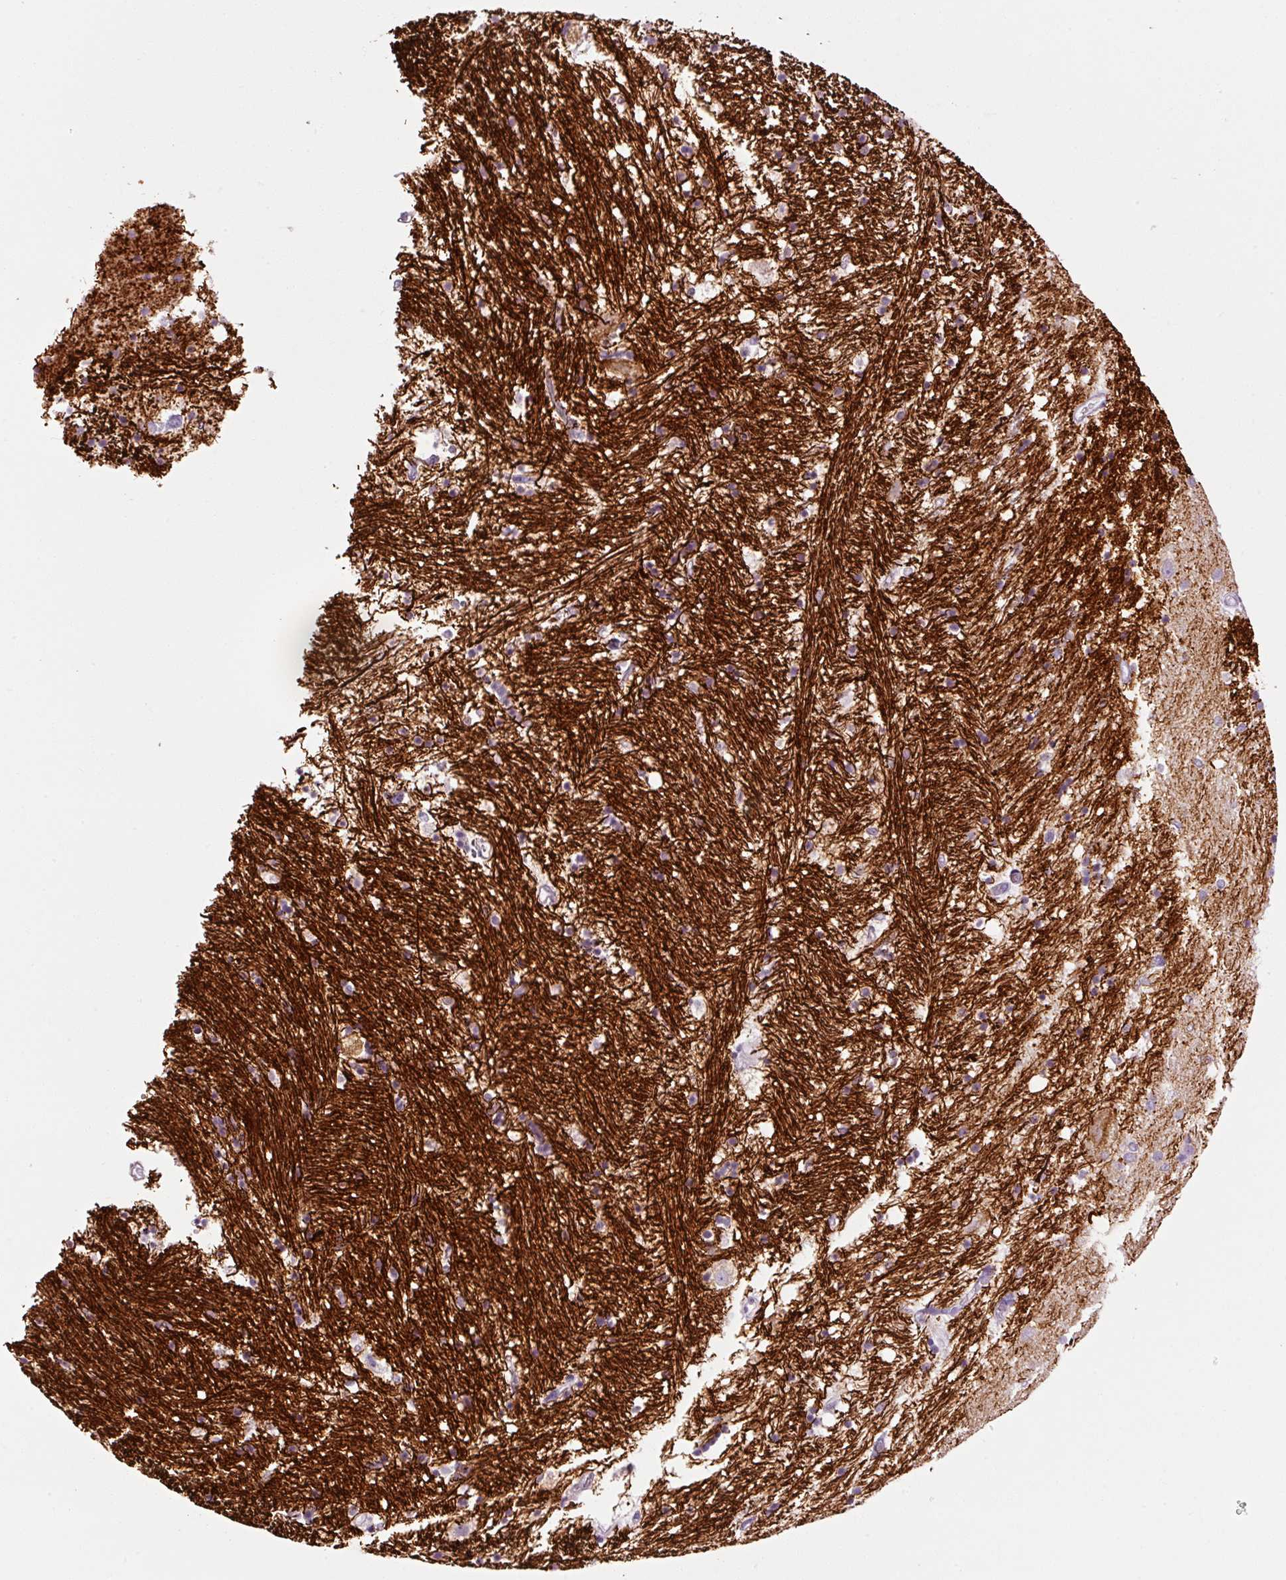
{"staining": {"intensity": "negative", "quantity": "none", "location": "none"}, "tissue": "caudate", "cell_type": "Glial cells", "image_type": "normal", "snomed": [{"axis": "morphology", "description": "Normal tissue, NOS"}, {"axis": "topography", "description": "Lateral ventricle wall"}], "caption": "Histopathology image shows no protein positivity in glial cells of unremarkable caudate.", "gene": "ANKRD20A1", "patient": {"sex": "male", "age": 58}}